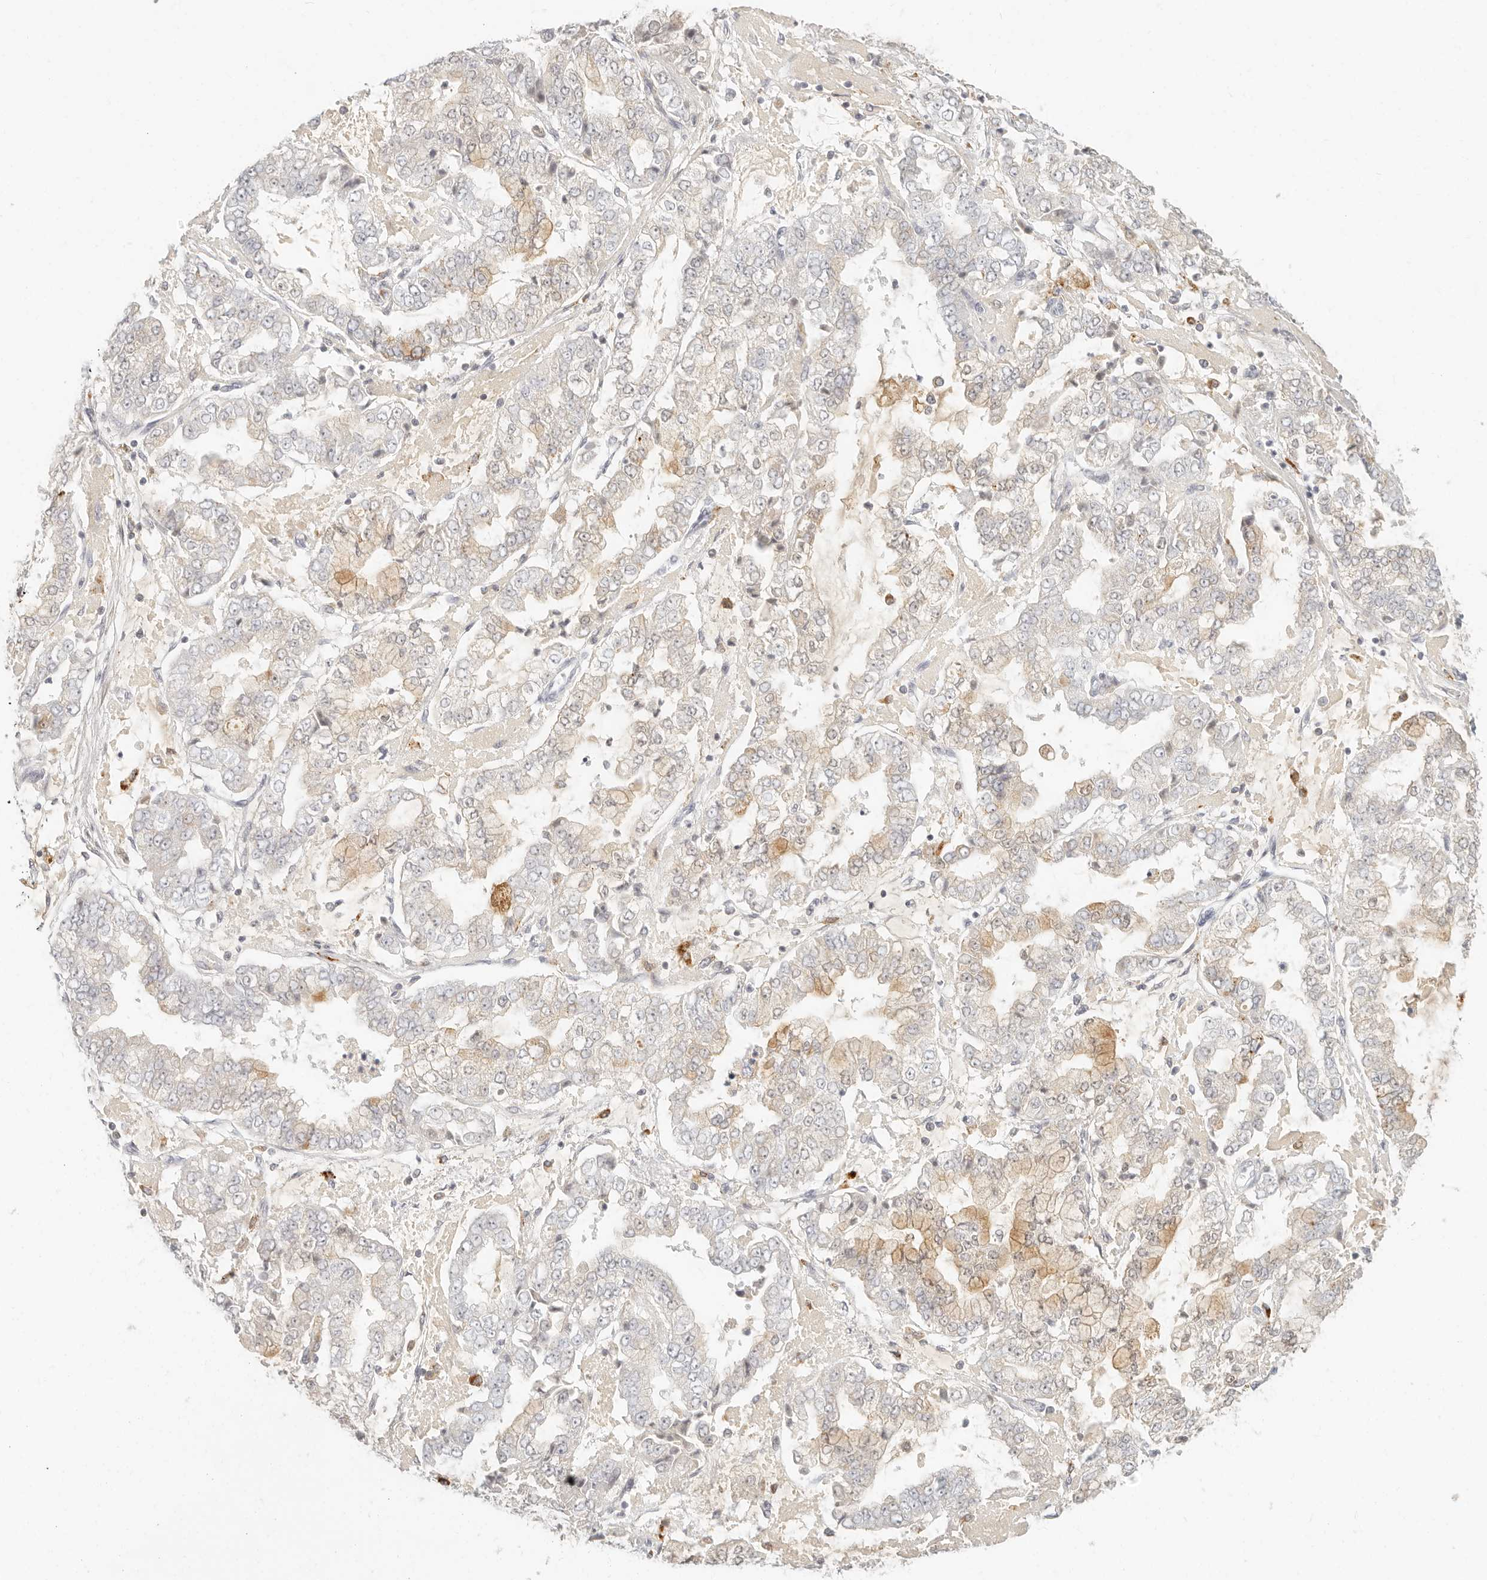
{"staining": {"intensity": "moderate", "quantity": "<25%", "location": "cytoplasmic/membranous"}, "tissue": "stomach cancer", "cell_type": "Tumor cells", "image_type": "cancer", "snomed": [{"axis": "morphology", "description": "Adenocarcinoma, NOS"}, {"axis": "topography", "description": "Stomach"}], "caption": "Moderate cytoplasmic/membranous positivity is seen in about <25% of tumor cells in stomach cancer.", "gene": "RNASET2", "patient": {"sex": "male", "age": 76}}